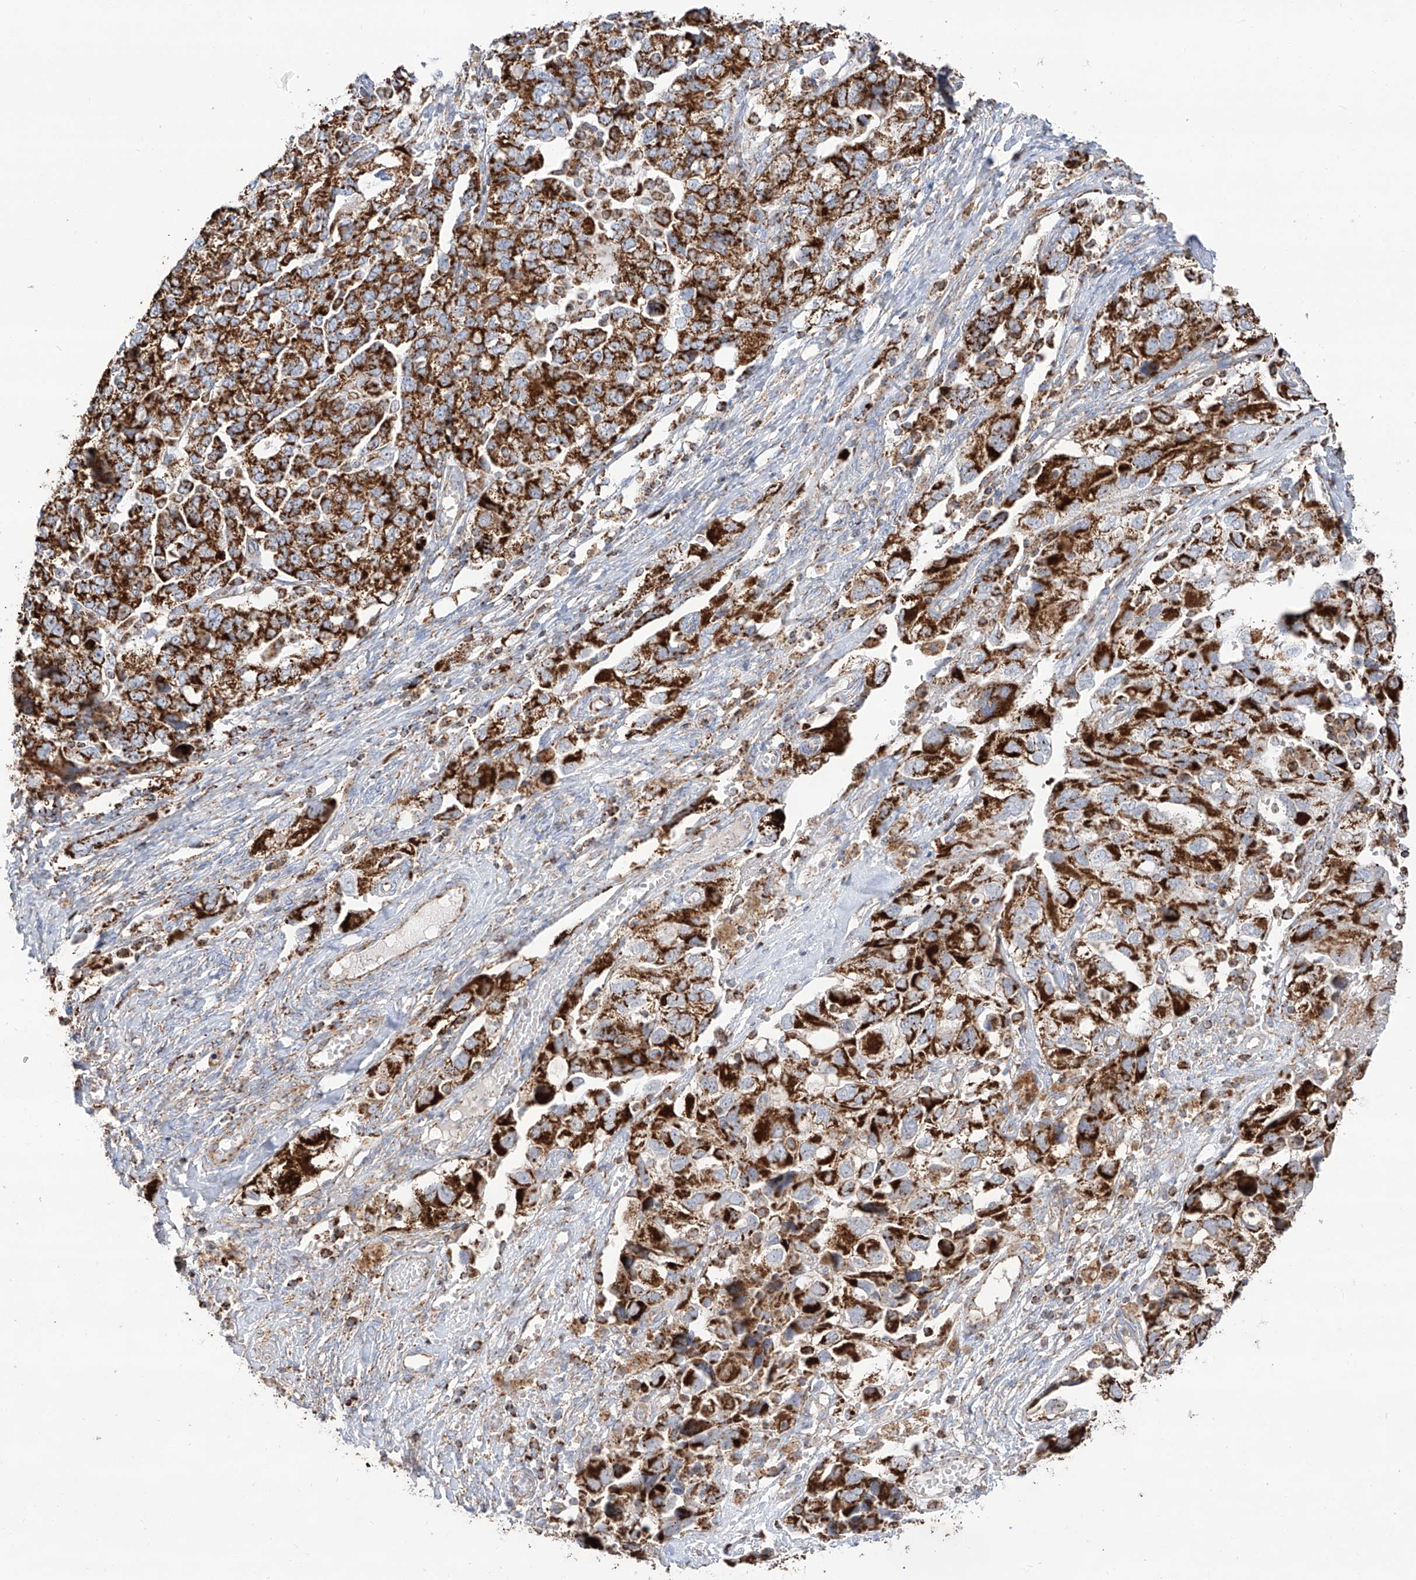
{"staining": {"intensity": "strong", "quantity": ">75%", "location": "cytoplasmic/membranous"}, "tissue": "ovarian cancer", "cell_type": "Tumor cells", "image_type": "cancer", "snomed": [{"axis": "morphology", "description": "Carcinoma, NOS"}, {"axis": "morphology", "description": "Cystadenocarcinoma, serous, NOS"}, {"axis": "topography", "description": "Ovary"}], "caption": "Ovarian cancer was stained to show a protein in brown. There is high levels of strong cytoplasmic/membranous staining in about >75% of tumor cells.", "gene": "TTC27", "patient": {"sex": "female", "age": 69}}